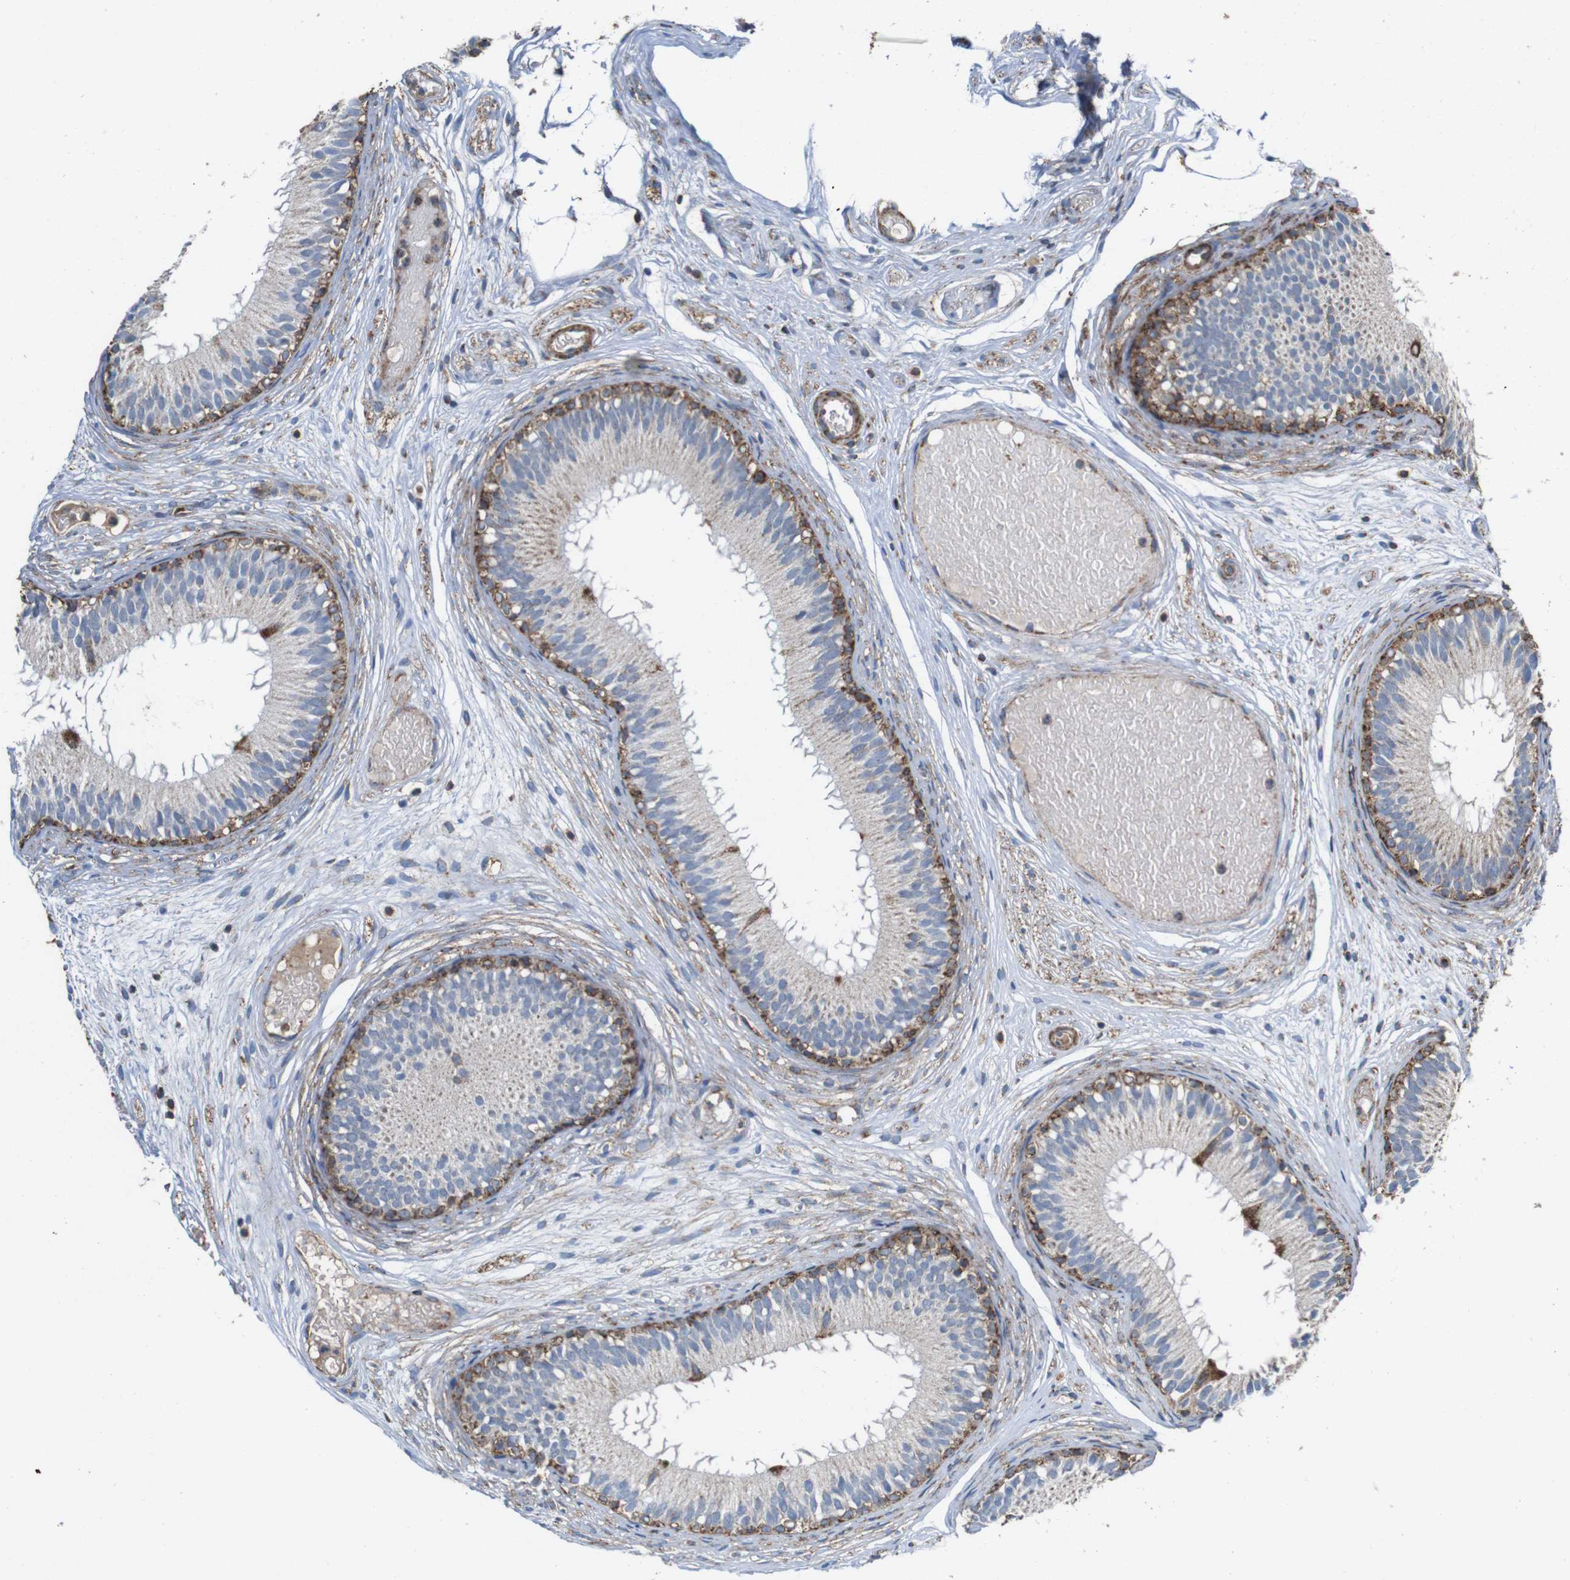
{"staining": {"intensity": "strong", "quantity": "<25%", "location": "cytoplasmic/membranous"}, "tissue": "epididymis", "cell_type": "Glandular cells", "image_type": "normal", "snomed": [{"axis": "morphology", "description": "Normal tissue, NOS"}, {"axis": "morphology", "description": "Atrophy, NOS"}, {"axis": "topography", "description": "Testis"}, {"axis": "topography", "description": "Epididymis"}], "caption": "Glandular cells exhibit strong cytoplasmic/membranous staining in about <25% of cells in unremarkable epididymis. (DAB IHC with brightfield microscopy, high magnification).", "gene": "HK1", "patient": {"sex": "male", "age": 18}}